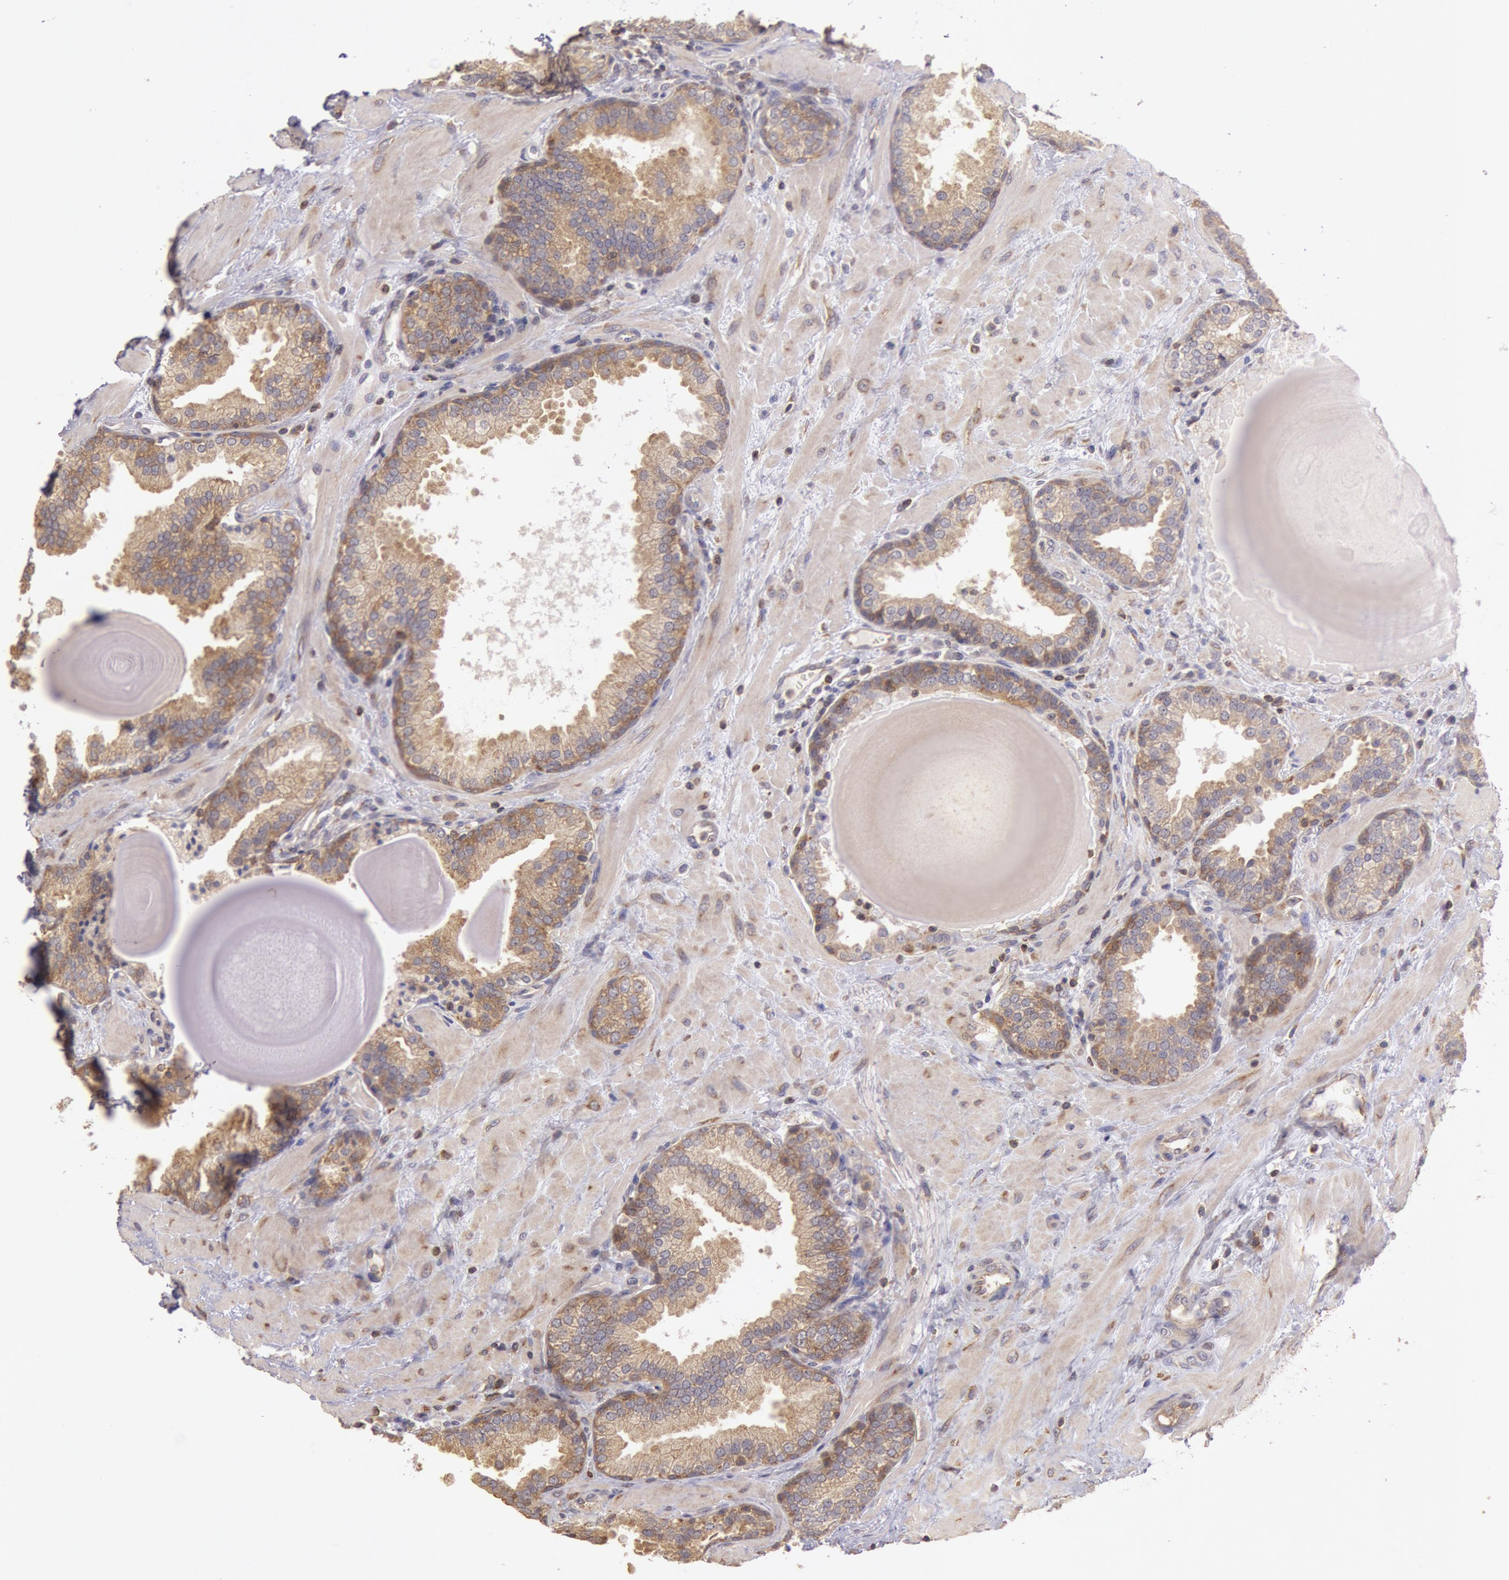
{"staining": {"intensity": "moderate", "quantity": ">75%", "location": "cytoplasmic/membranous"}, "tissue": "prostate", "cell_type": "Glandular cells", "image_type": "normal", "snomed": [{"axis": "morphology", "description": "Normal tissue, NOS"}, {"axis": "topography", "description": "Prostate"}], "caption": "The histopathology image demonstrates staining of unremarkable prostate, revealing moderate cytoplasmic/membranous protein staining (brown color) within glandular cells.", "gene": "NMT2", "patient": {"sex": "male", "age": 51}}